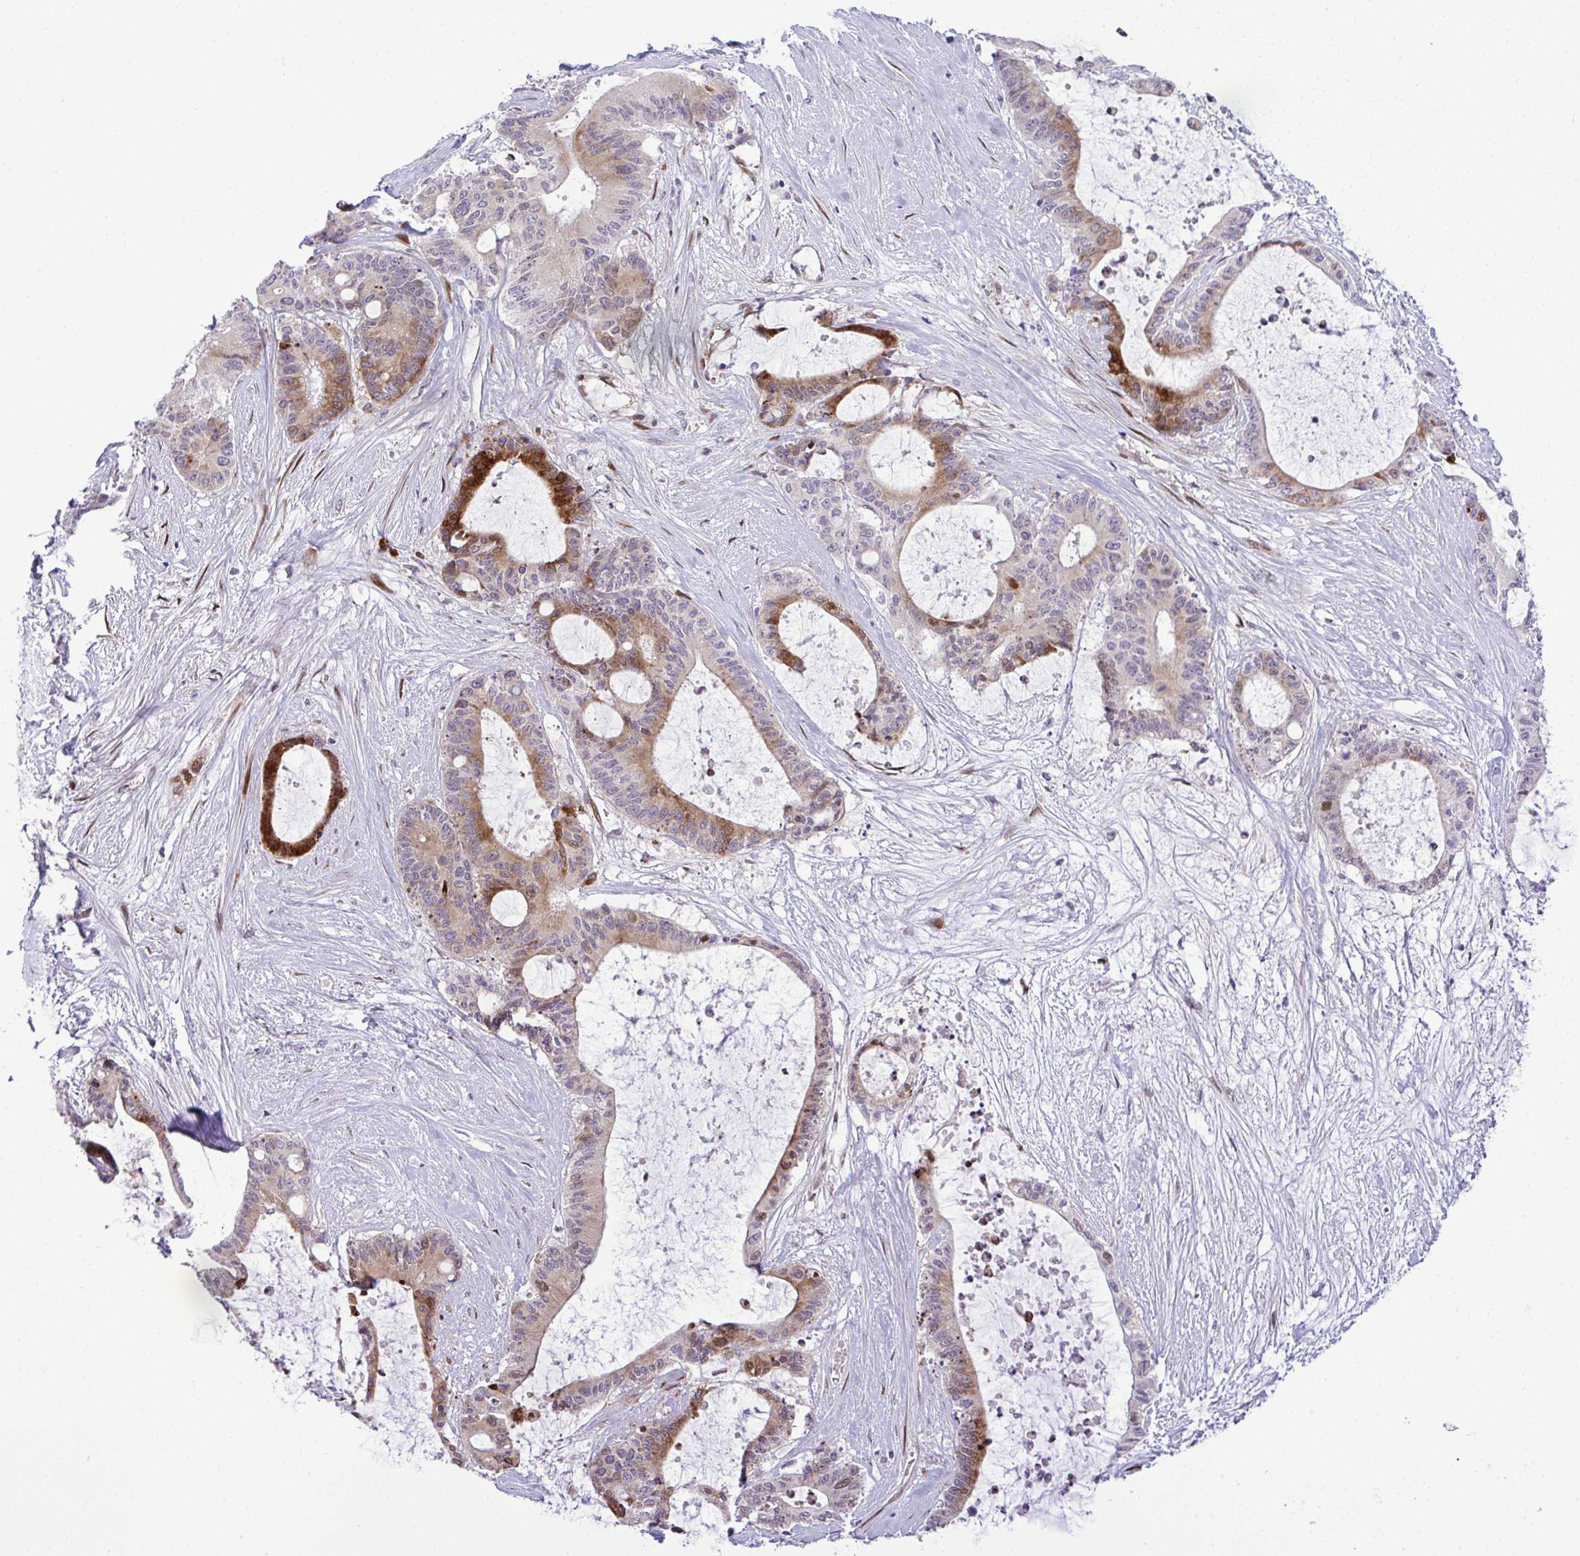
{"staining": {"intensity": "strong", "quantity": "25%-75%", "location": "cytoplasmic/membranous,nuclear"}, "tissue": "liver cancer", "cell_type": "Tumor cells", "image_type": "cancer", "snomed": [{"axis": "morphology", "description": "Normal tissue, NOS"}, {"axis": "morphology", "description": "Cholangiocarcinoma"}, {"axis": "topography", "description": "Liver"}, {"axis": "topography", "description": "Peripheral nerve tissue"}], "caption": "Liver cancer stained for a protein shows strong cytoplasmic/membranous and nuclear positivity in tumor cells.", "gene": "CASTOR2", "patient": {"sex": "female", "age": 73}}